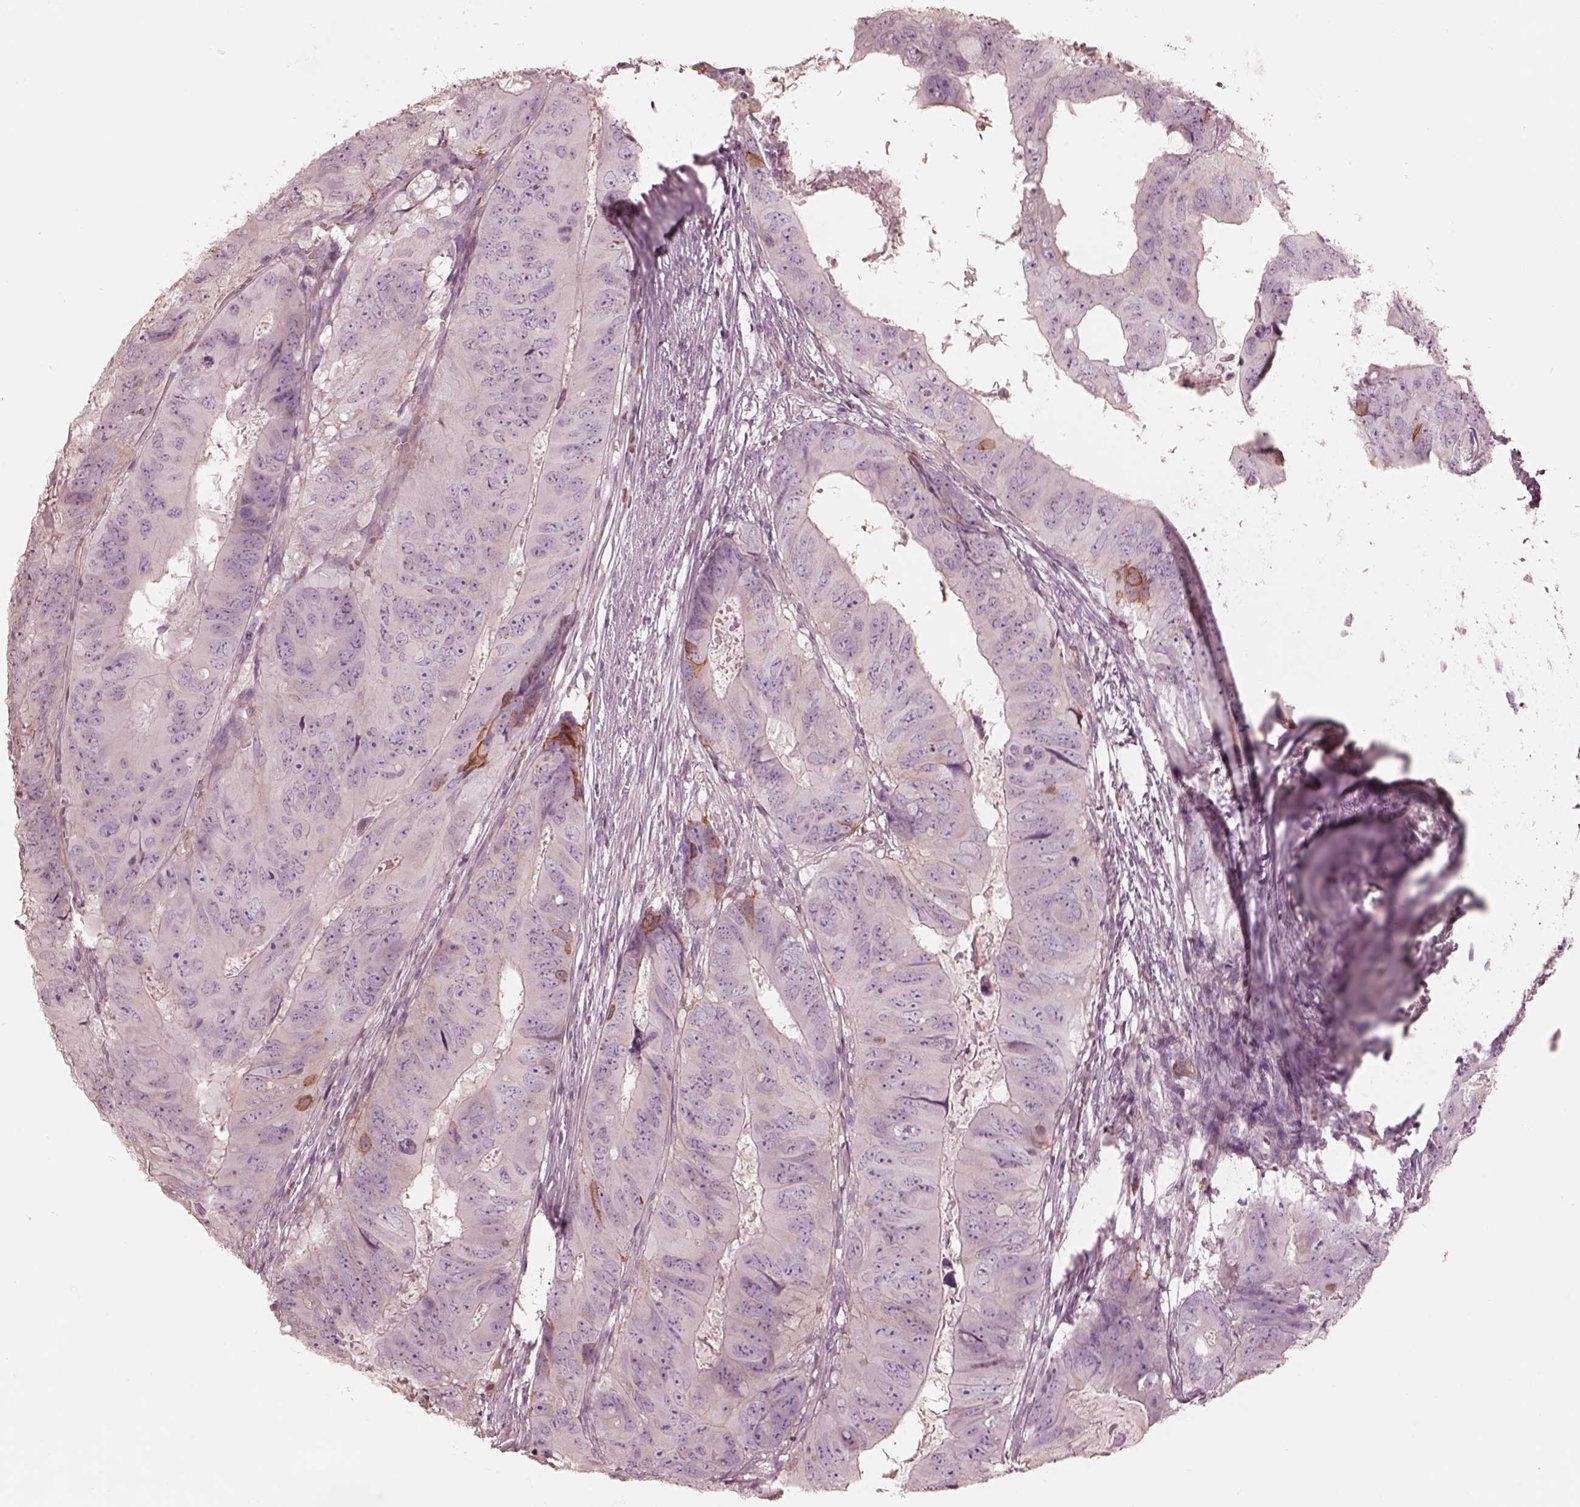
{"staining": {"intensity": "strong", "quantity": "<25%", "location": "cytoplasmic/membranous"}, "tissue": "colorectal cancer", "cell_type": "Tumor cells", "image_type": "cancer", "snomed": [{"axis": "morphology", "description": "Adenocarcinoma, NOS"}, {"axis": "topography", "description": "Colon"}], "caption": "Strong cytoplasmic/membranous staining is seen in approximately <25% of tumor cells in colorectal adenocarcinoma.", "gene": "GPRIN1", "patient": {"sex": "male", "age": 79}}